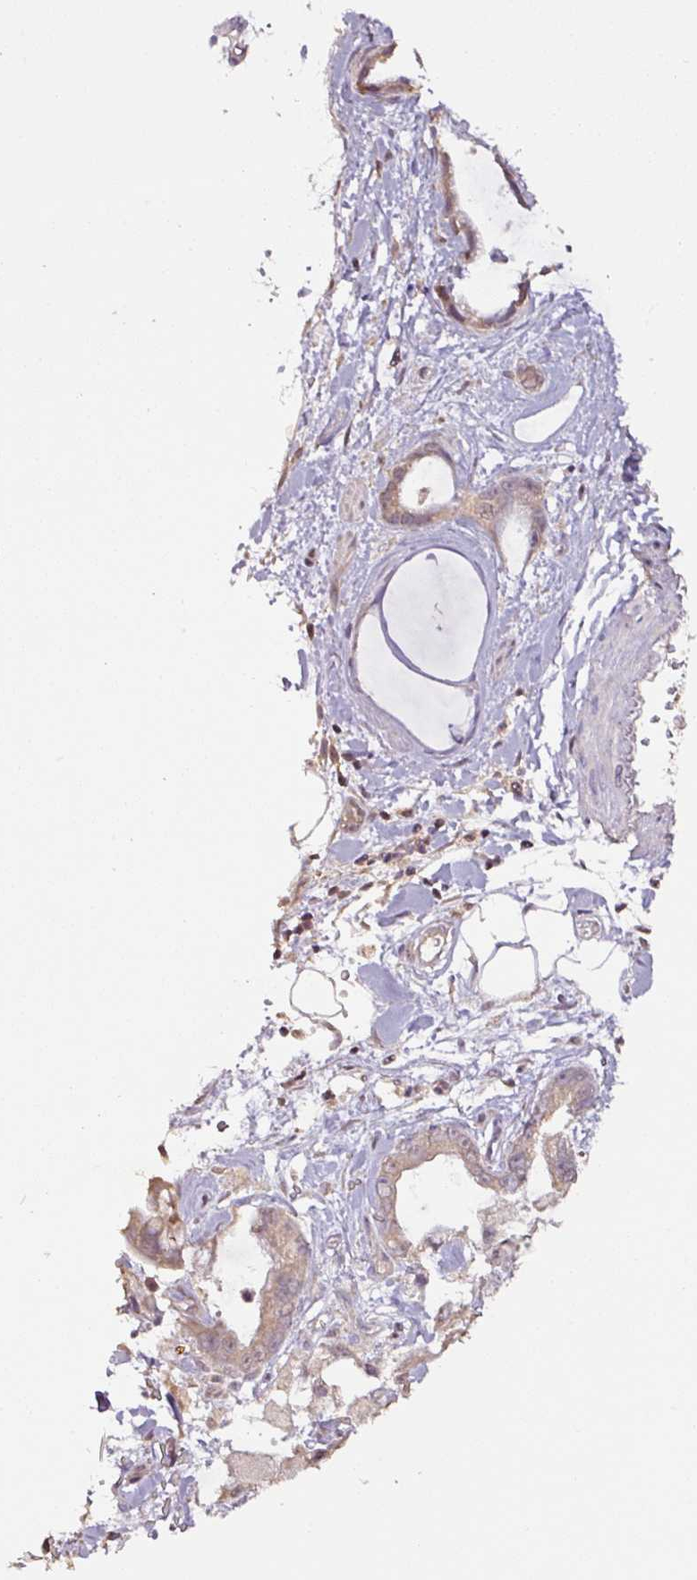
{"staining": {"intensity": "weak", "quantity": "25%-75%", "location": "cytoplasmic/membranous"}, "tissue": "stomach cancer", "cell_type": "Tumor cells", "image_type": "cancer", "snomed": [{"axis": "morphology", "description": "Adenocarcinoma, NOS"}, {"axis": "topography", "description": "Stomach"}], "caption": "A high-resolution image shows immunohistochemistry staining of stomach cancer, which reveals weak cytoplasmic/membranous staining in about 25%-75% of tumor cells.", "gene": "RPL38", "patient": {"sex": "male", "age": 55}}